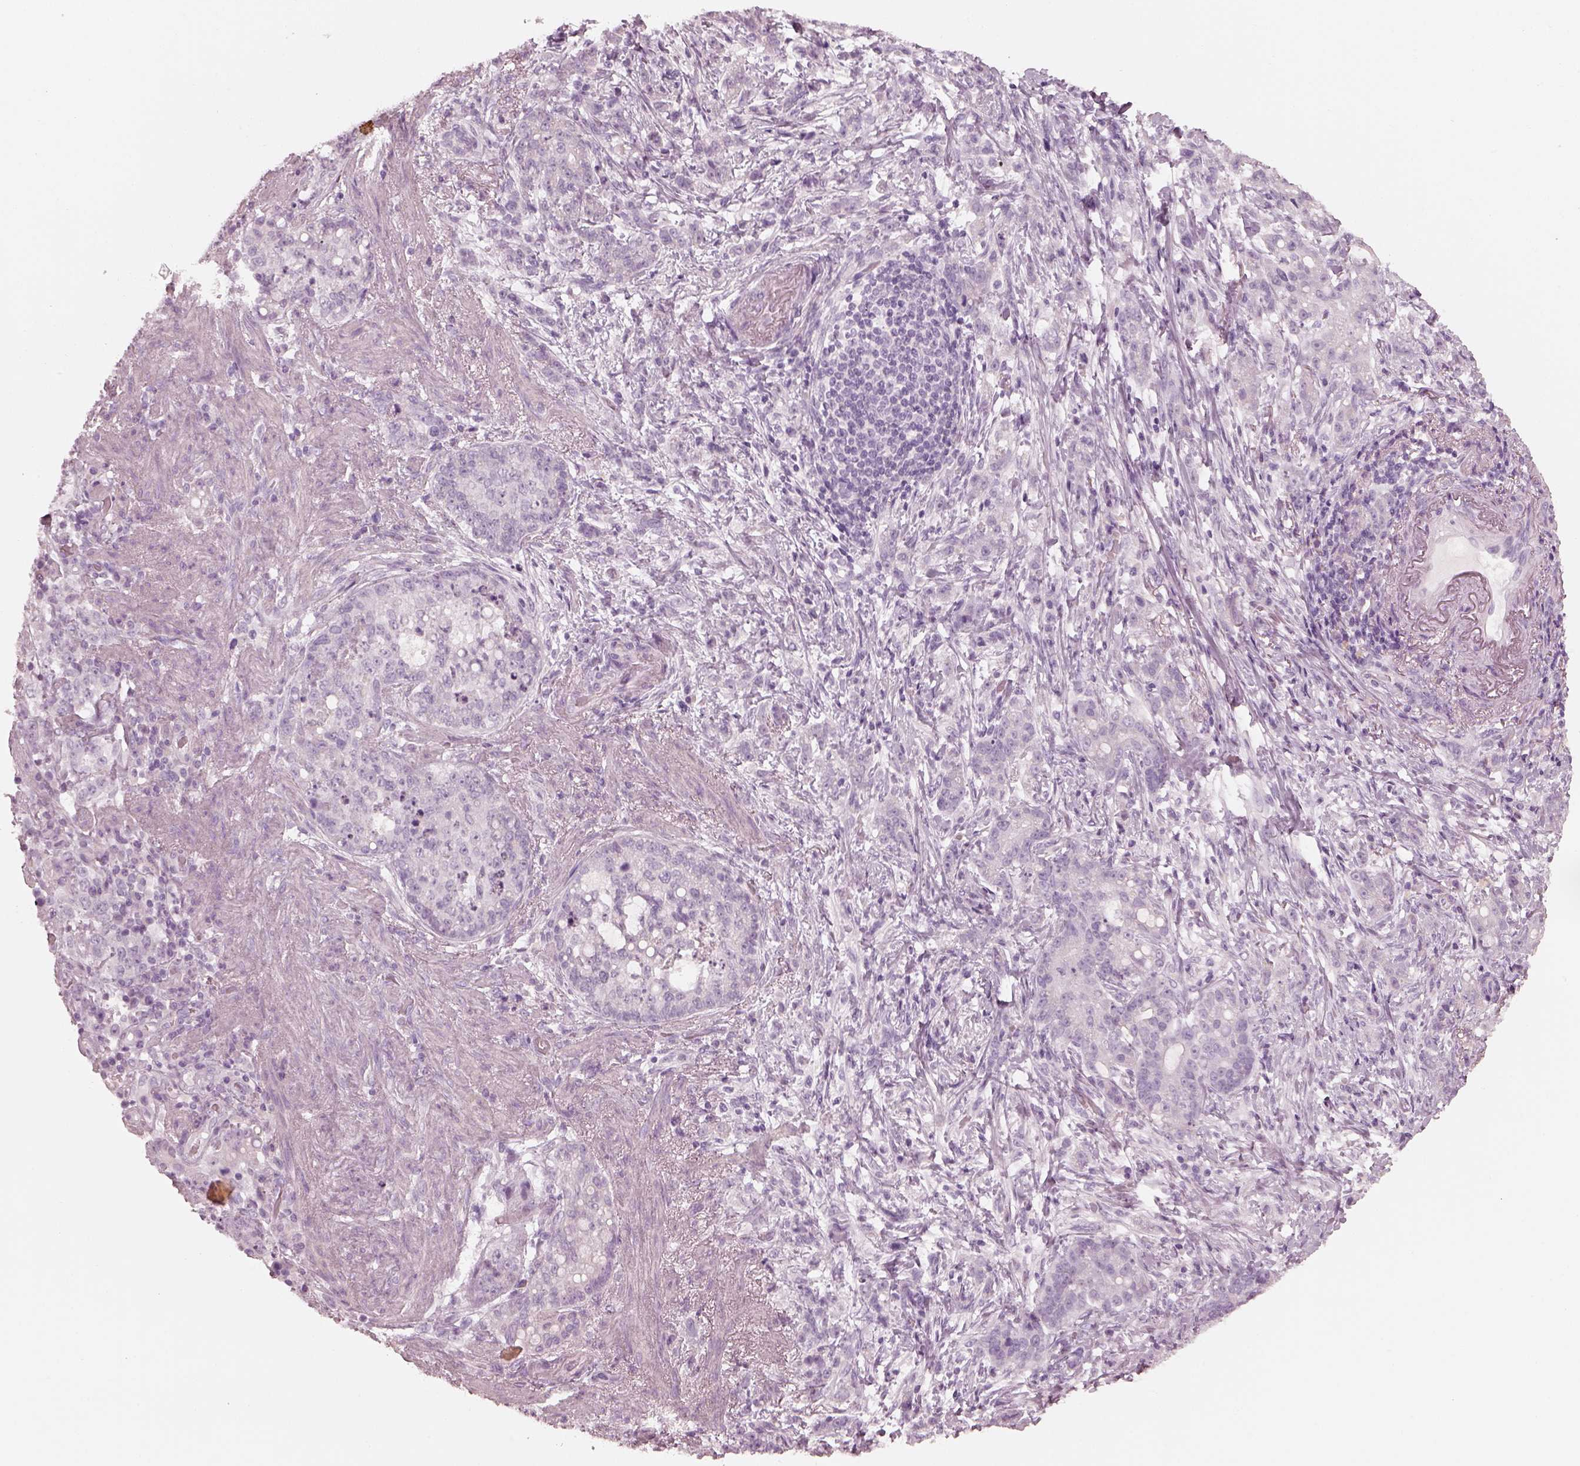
{"staining": {"intensity": "negative", "quantity": "none", "location": "none"}, "tissue": "stomach cancer", "cell_type": "Tumor cells", "image_type": "cancer", "snomed": [{"axis": "morphology", "description": "Adenocarcinoma, NOS"}, {"axis": "topography", "description": "Stomach, lower"}], "caption": "IHC image of human stomach cancer (adenocarcinoma) stained for a protein (brown), which shows no expression in tumor cells.", "gene": "RSPH9", "patient": {"sex": "male", "age": 88}}